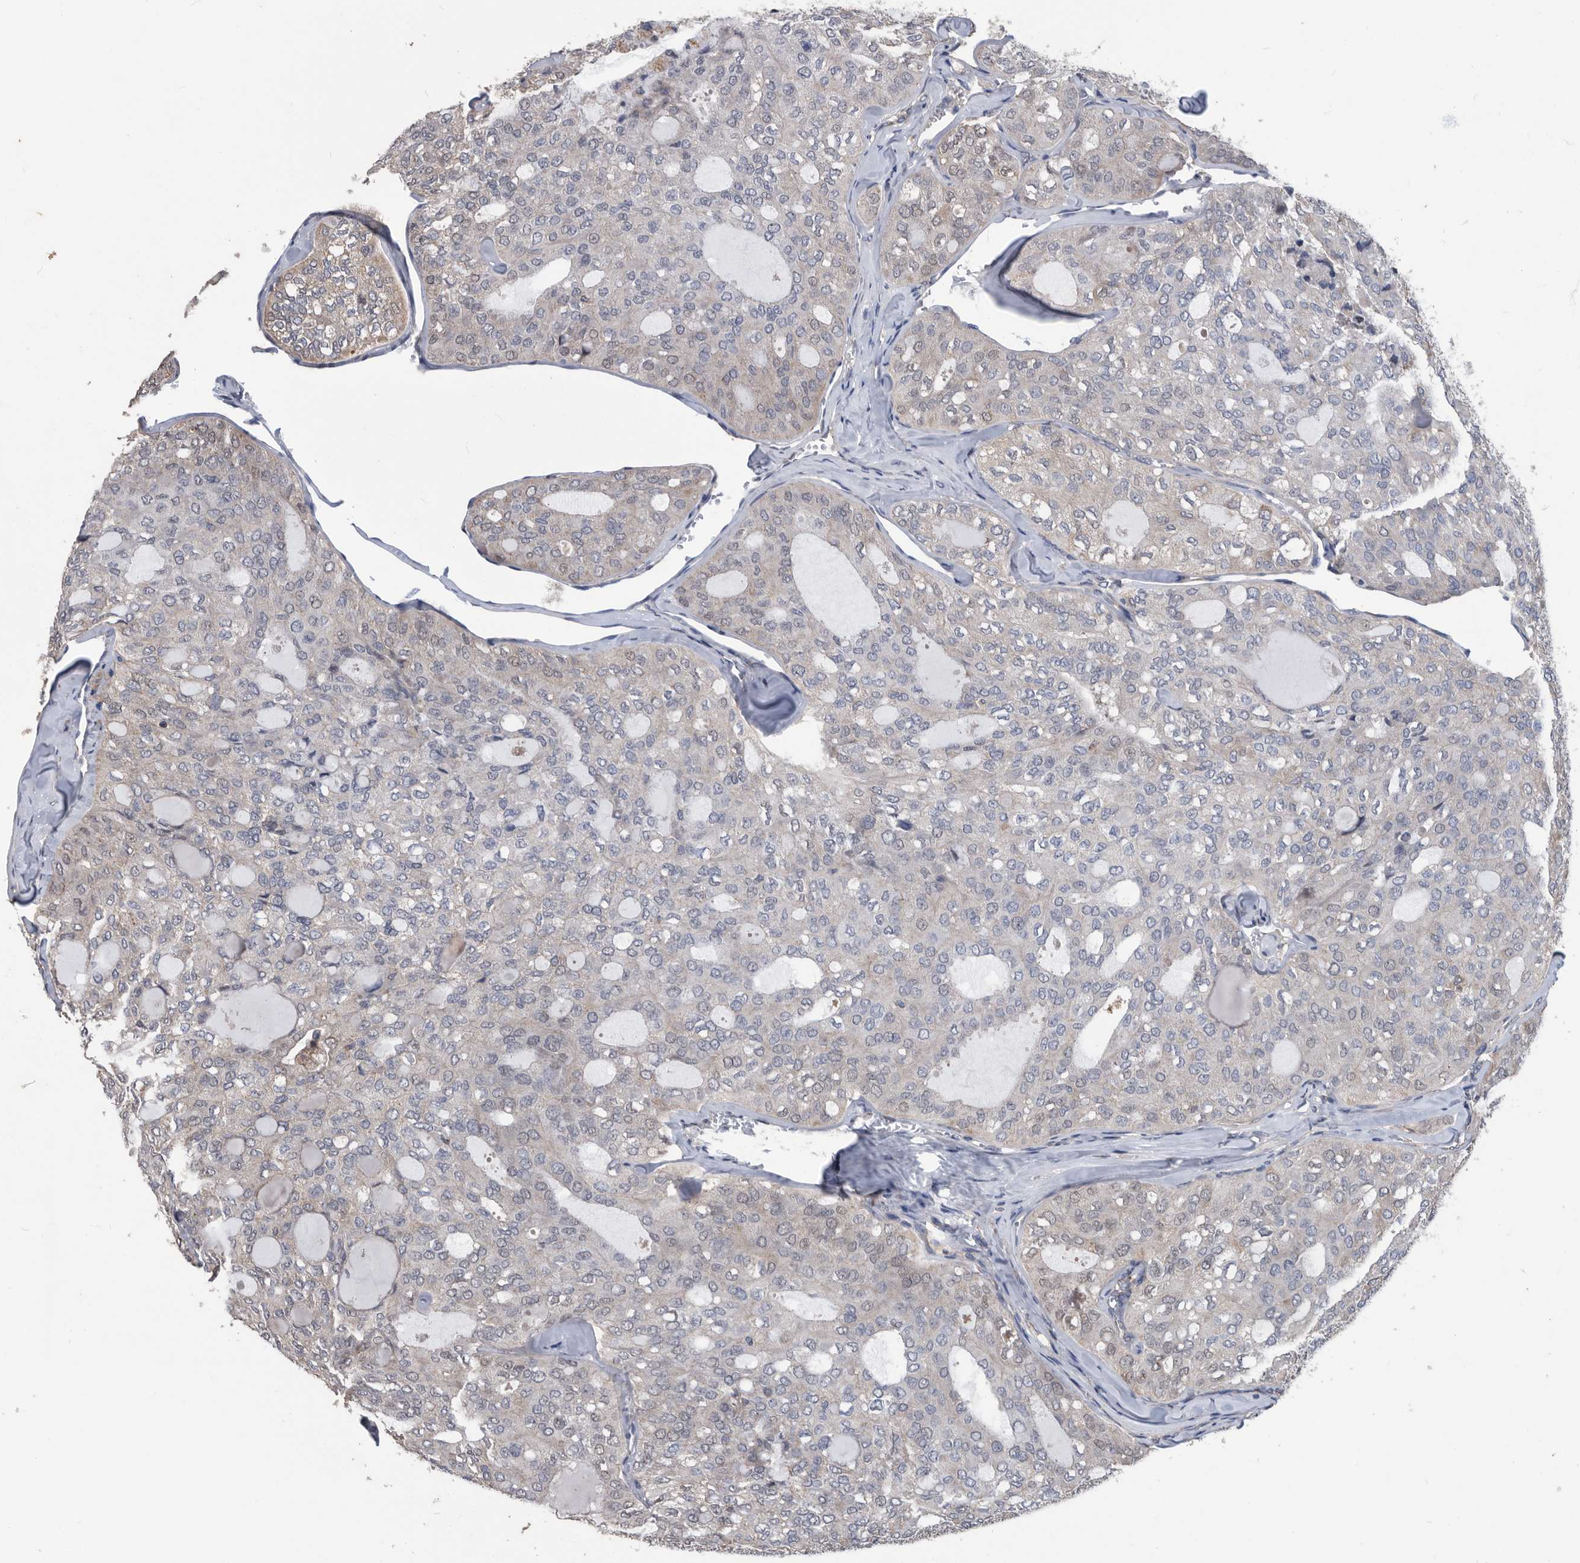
{"staining": {"intensity": "weak", "quantity": "<25%", "location": "cytoplasmic/membranous"}, "tissue": "thyroid cancer", "cell_type": "Tumor cells", "image_type": "cancer", "snomed": [{"axis": "morphology", "description": "Follicular adenoma carcinoma, NOS"}, {"axis": "topography", "description": "Thyroid gland"}], "caption": "A histopathology image of human follicular adenoma carcinoma (thyroid) is negative for staining in tumor cells.", "gene": "NRBP1", "patient": {"sex": "male", "age": 75}}